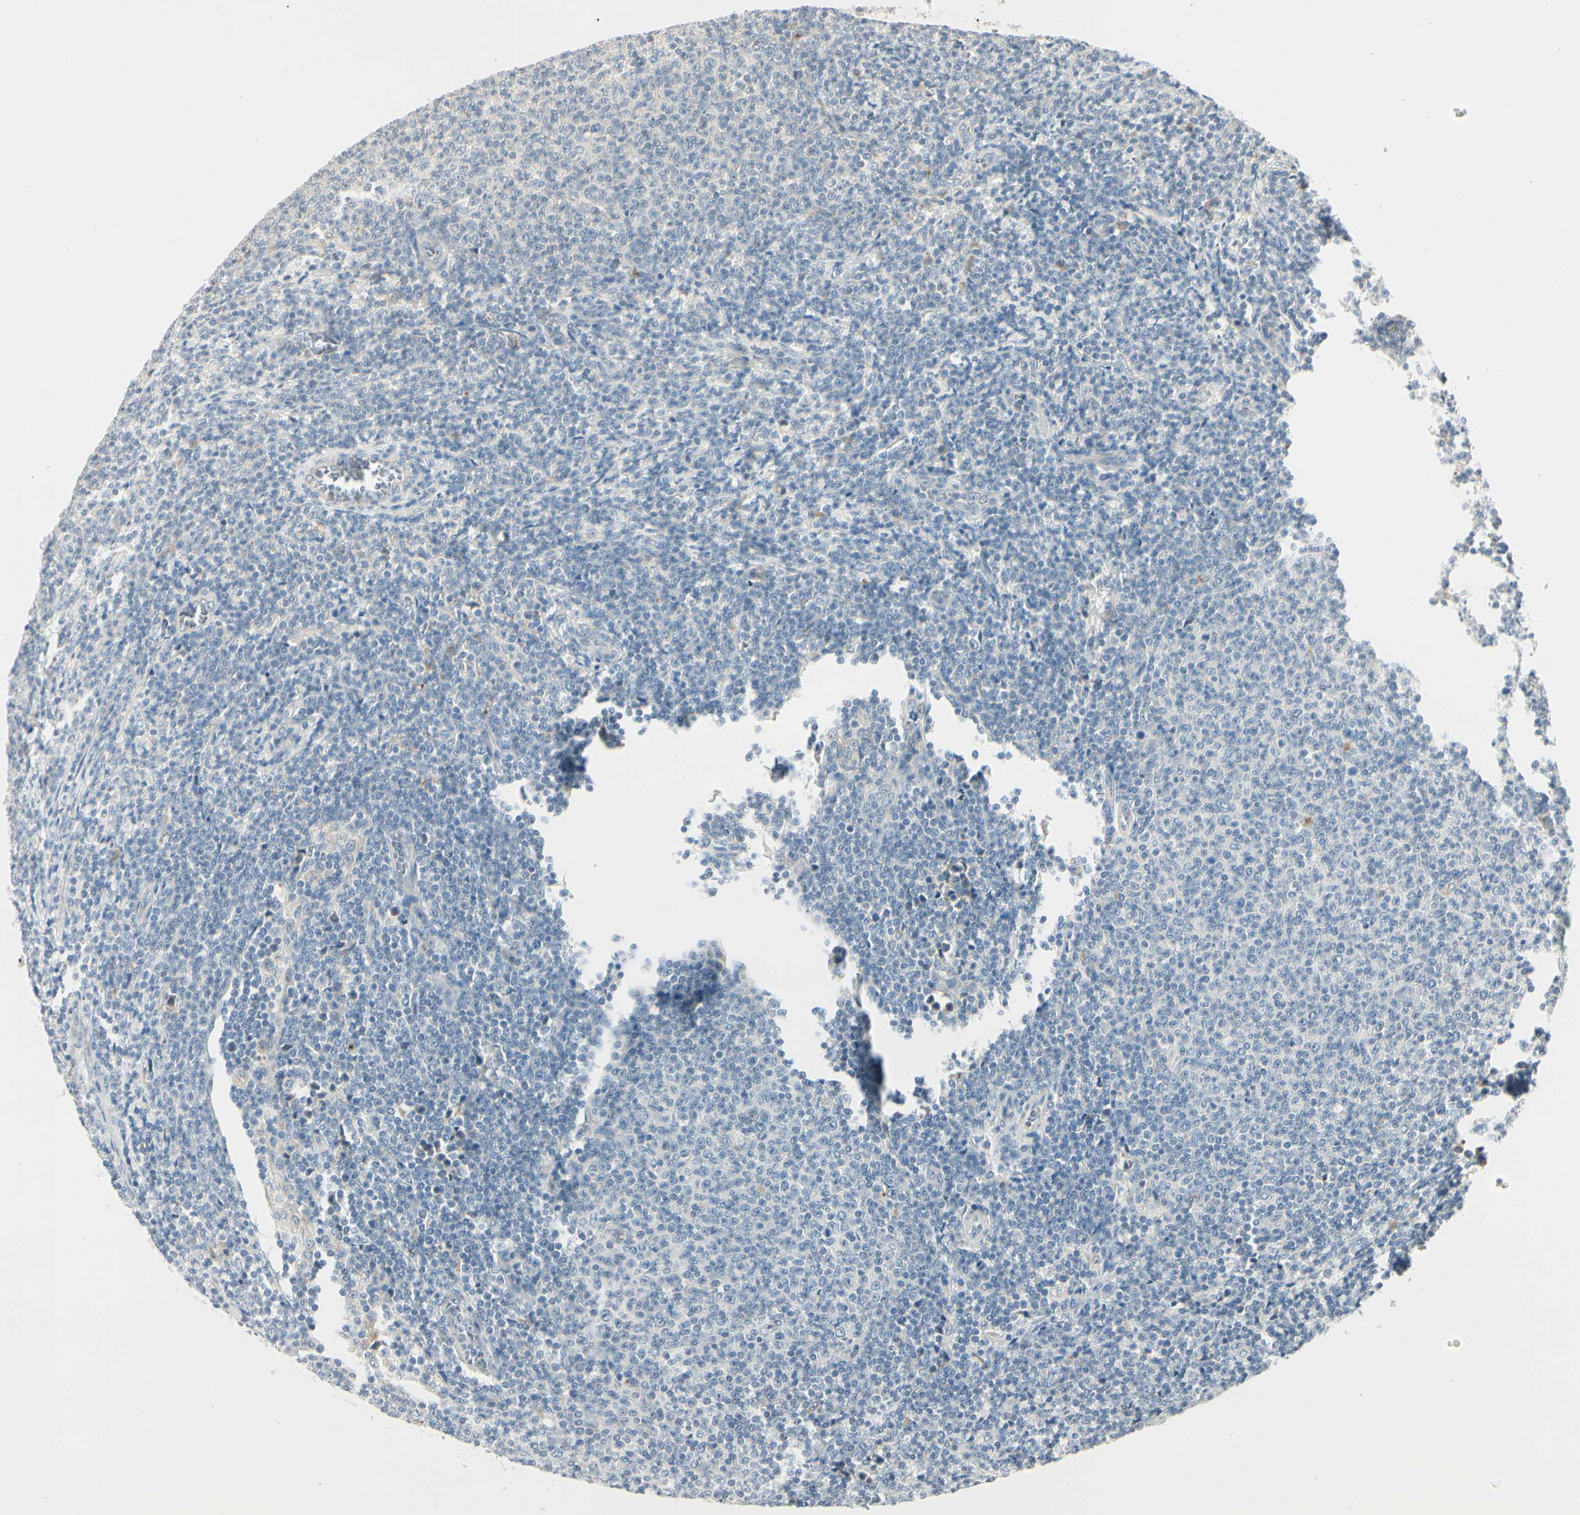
{"staining": {"intensity": "negative", "quantity": "none", "location": "none"}, "tissue": "lymphoma", "cell_type": "Tumor cells", "image_type": "cancer", "snomed": [{"axis": "morphology", "description": "Malignant lymphoma, non-Hodgkin's type, Low grade"}, {"axis": "topography", "description": "Lymph node"}], "caption": "IHC histopathology image of human malignant lymphoma, non-Hodgkin's type (low-grade) stained for a protein (brown), which shows no expression in tumor cells.", "gene": "SKIL", "patient": {"sex": "male", "age": 66}}